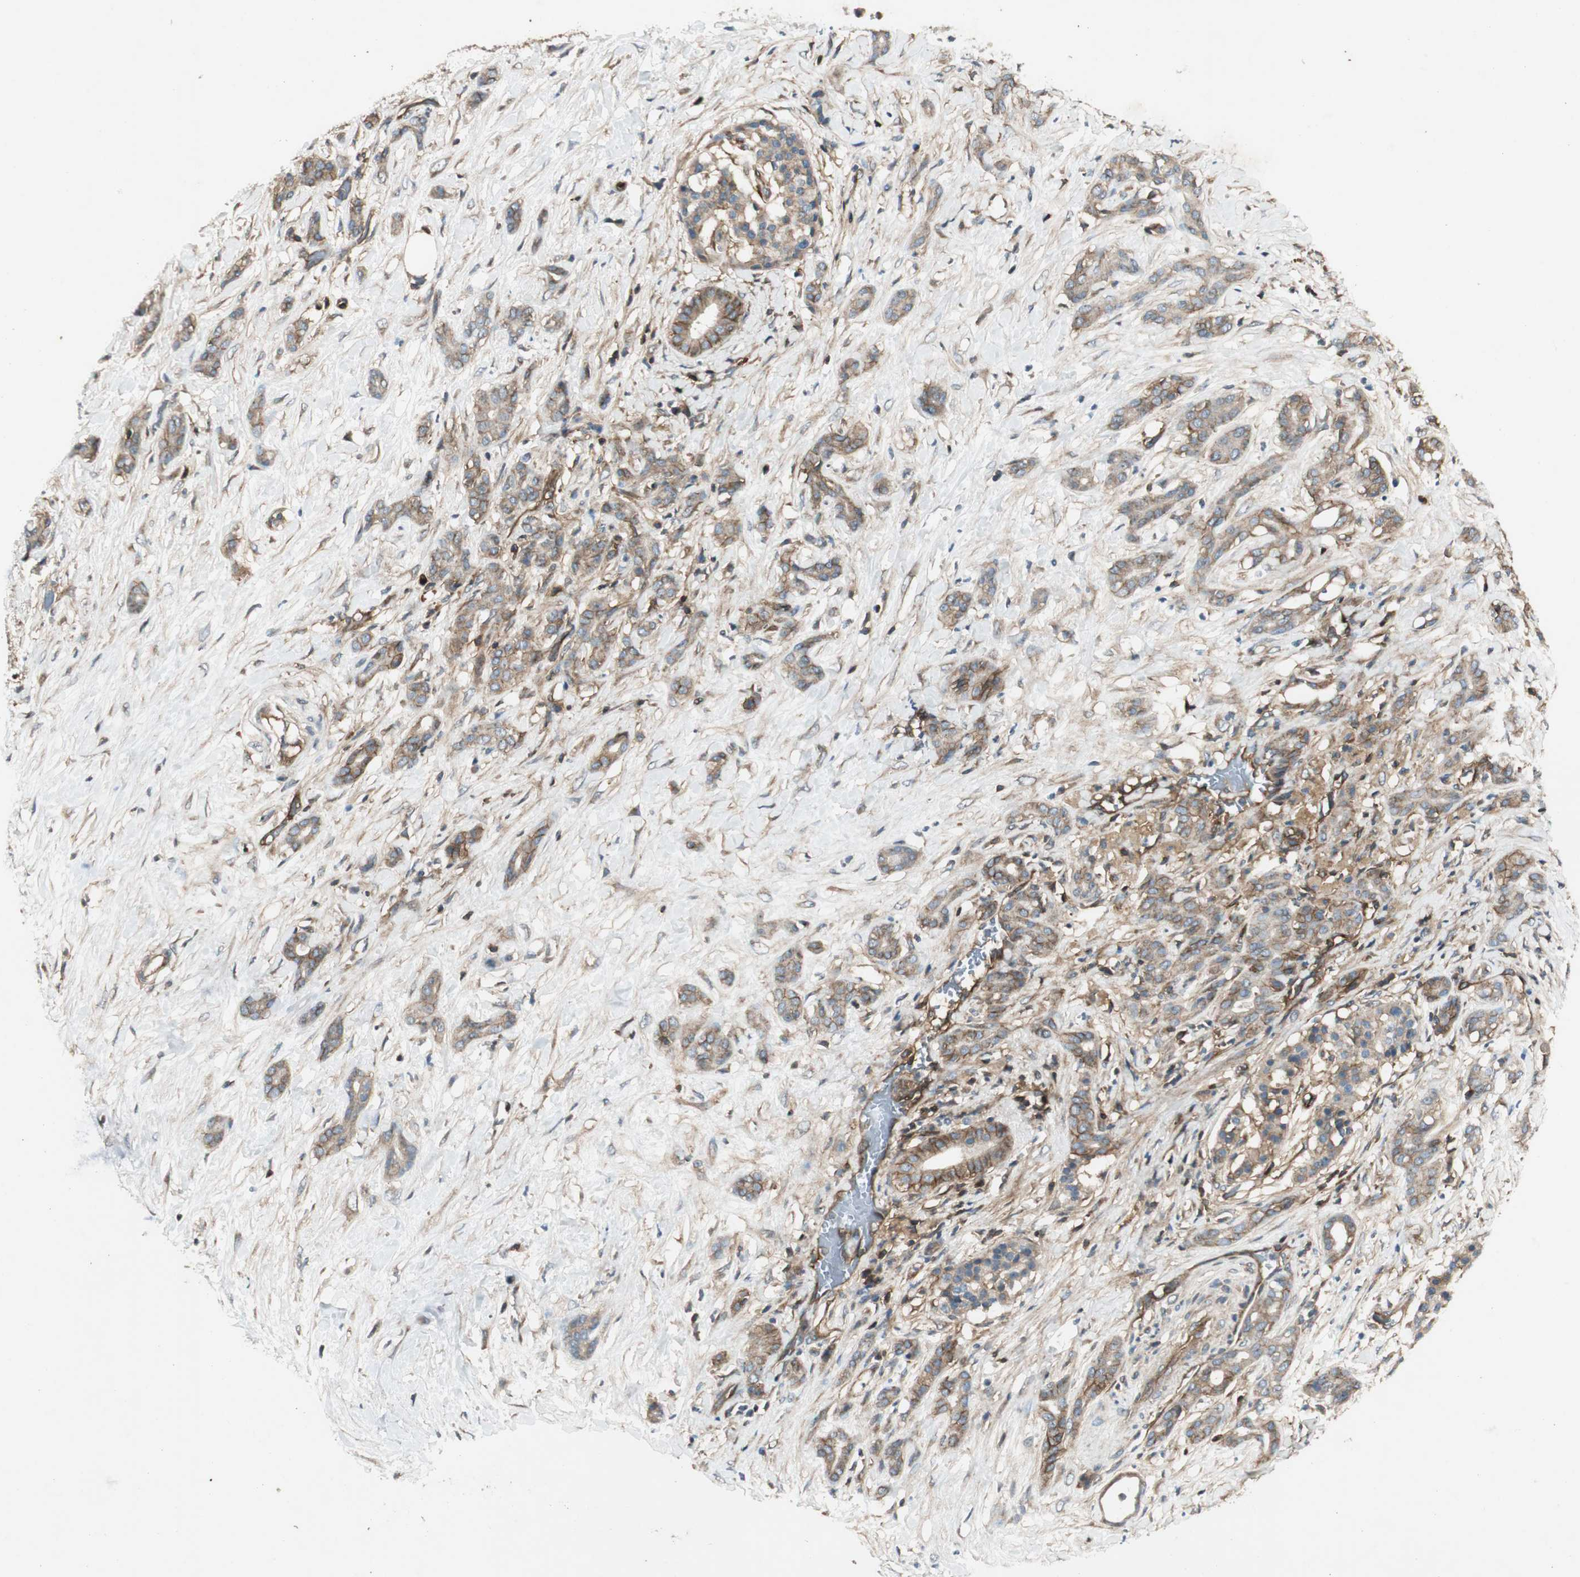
{"staining": {"intensity": "moderate", "quantity": ">75%", "location": "cytoplasmic/membranous"}, "tissue": "pancreatic cancer", "cell_type": "Tumor cells", "image_type": "cancer", "snomed": [{"axis": "morphology", "description": "Adenocarcinoma, NOS"}, {"axis": "topography", "description": "Pancreas"}], "caption": "This is a micrograph of IHC staining of pancreatic adenocarcinoma, which shows moderate staining in the cytoplasmic/membranous of tumor cells.", "gene": "BTN3A3", "patient": {"sex": "male", "age": 41}}